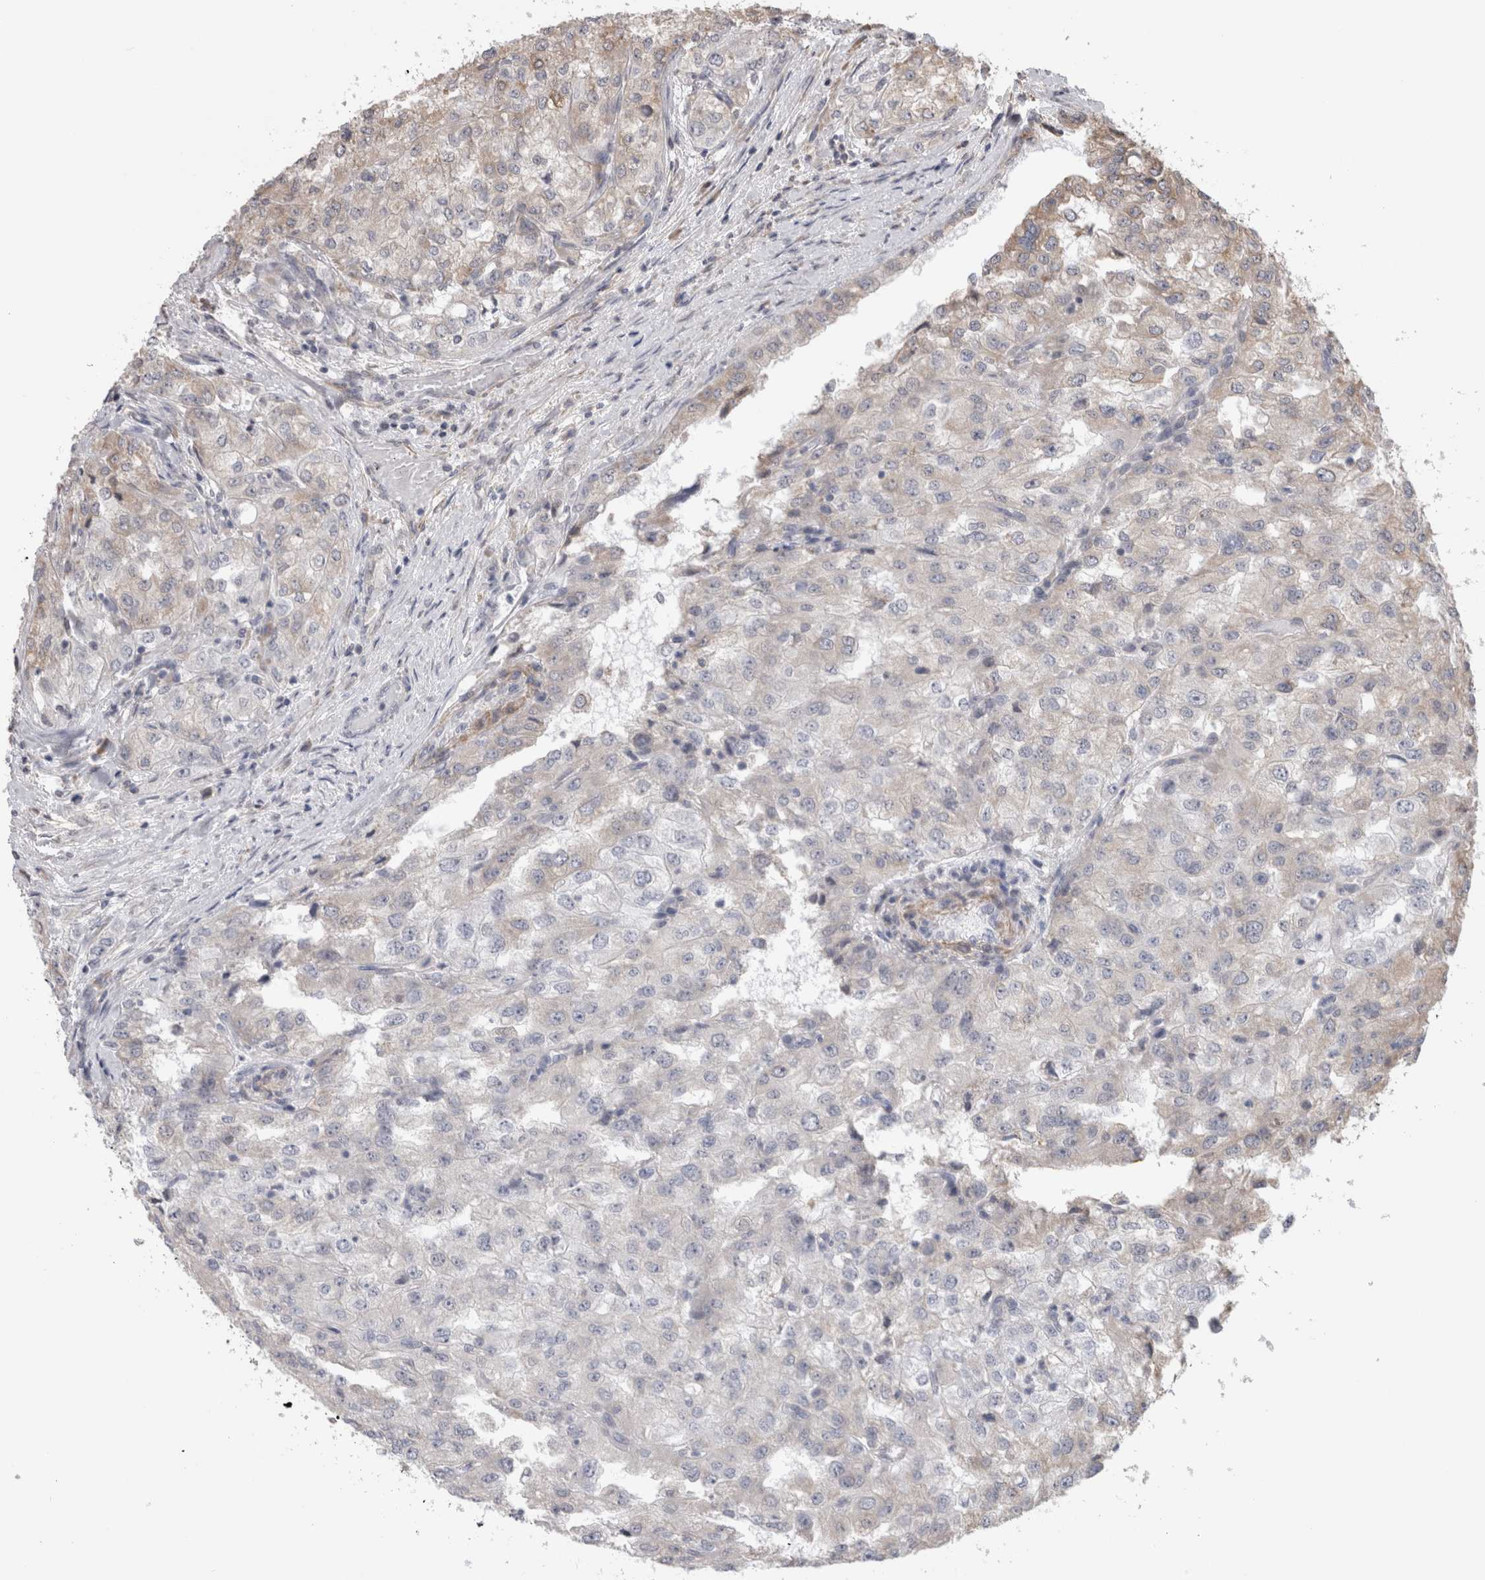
{"staining": {"intensity": "negative", "quantity": "none", "location": "none"}, "tissue": "renal cancer", "cell_type": "Tumor cells", "image_type": "cancer", "snomed": [{"axis": "morphology", "description": "Adenocarcinoma, NOS"}, {"axis": "topography", "description": "Kidney"}], "caption": "This is a micrograph of immunohistochemistry (IHC) staining of renal adenocarcinoma, which shows no positivity in tumor cells.", "gene": "SMAP2", "patient": {"sex": "female", "age": 54}}